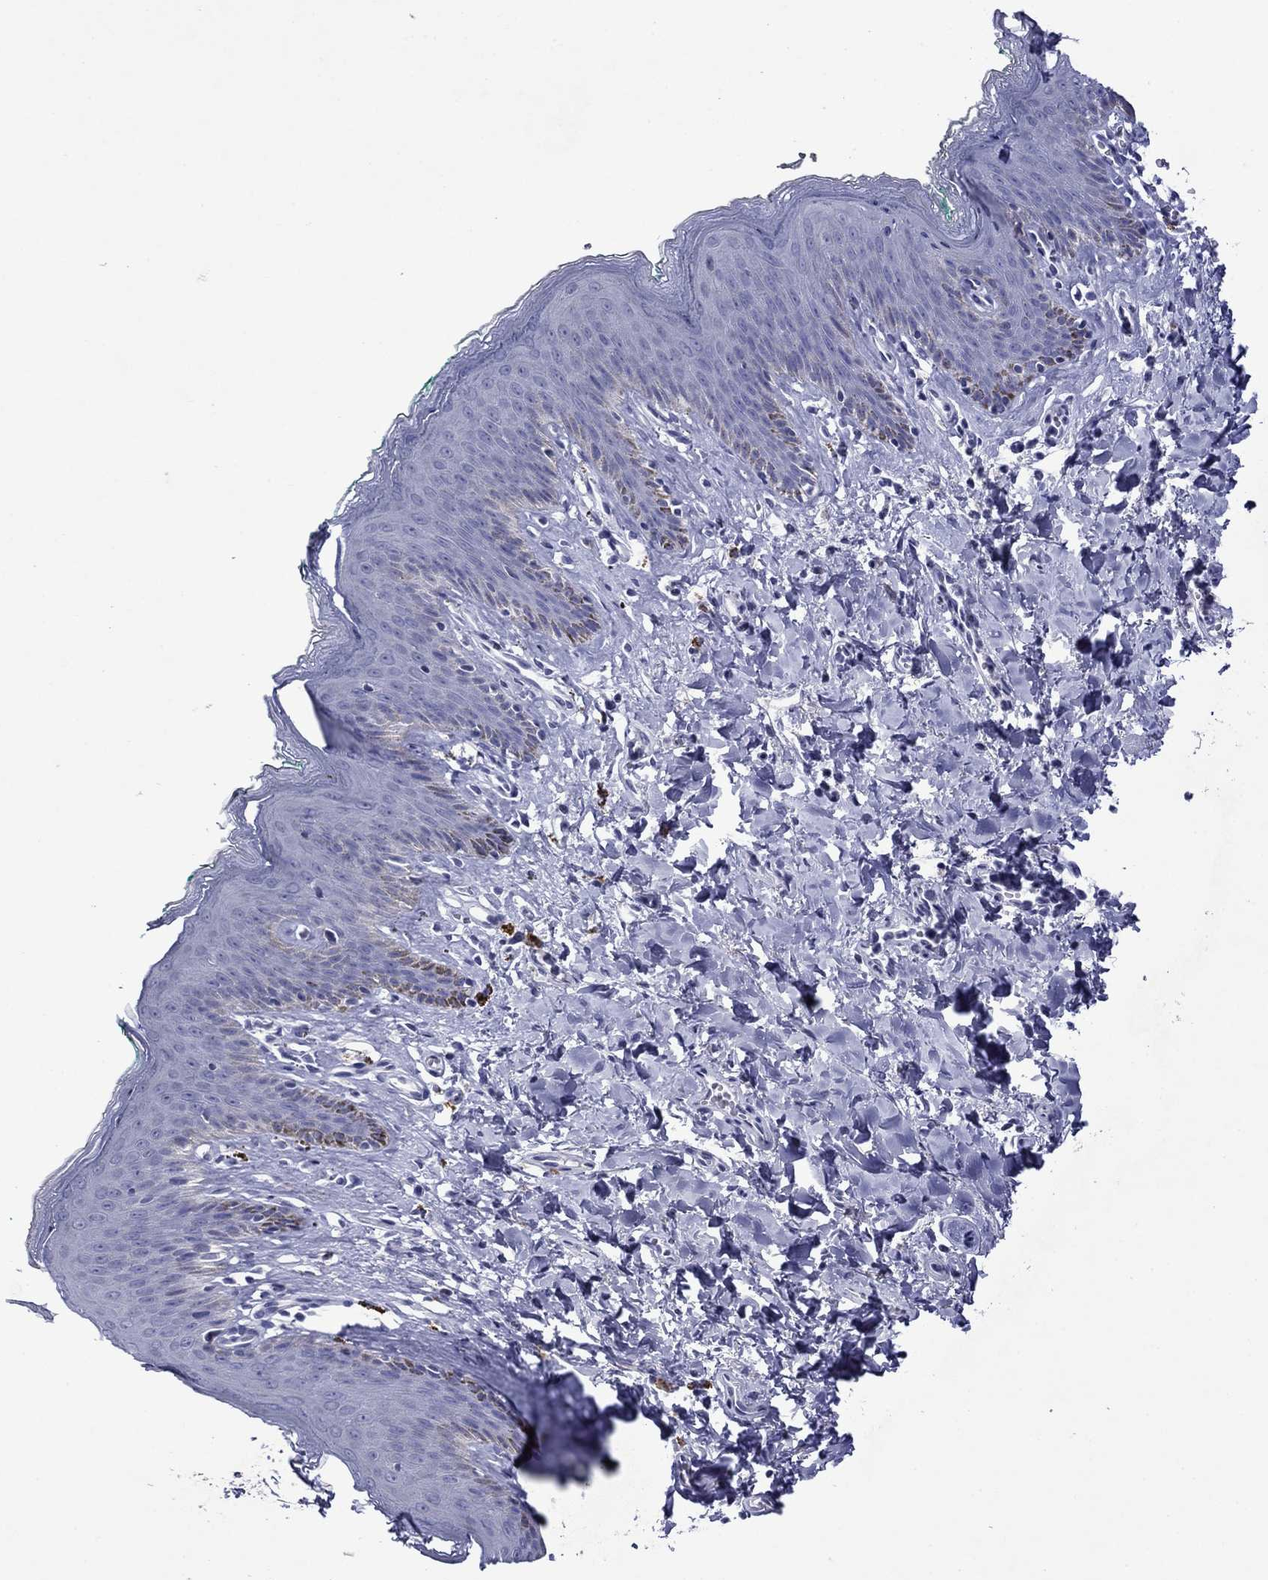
{"staining": {"intensity": "negative", "quantity": "none", "location": "none"}, "tissue": "skin", "cell_type": "Epidermal cells", "image_type": "normal", "snomed": [{"axis": "morphology", "description": "Normal tissue, NOS"}, {"axis": "topography", "description": "Vulva"}], "caption": "A high-resolution histopathology image shows immunohistochemistry staining of normal skin, which exhibits no significant staining in epidermal cells. The staining was performed using DAB to visualize the protein expression in brown, while the nuclei were stained in blue with hematoxylin (Magnification: 20x).", "gene": "PIWIL1", "patient": {"sex": "female", "age": 66}}